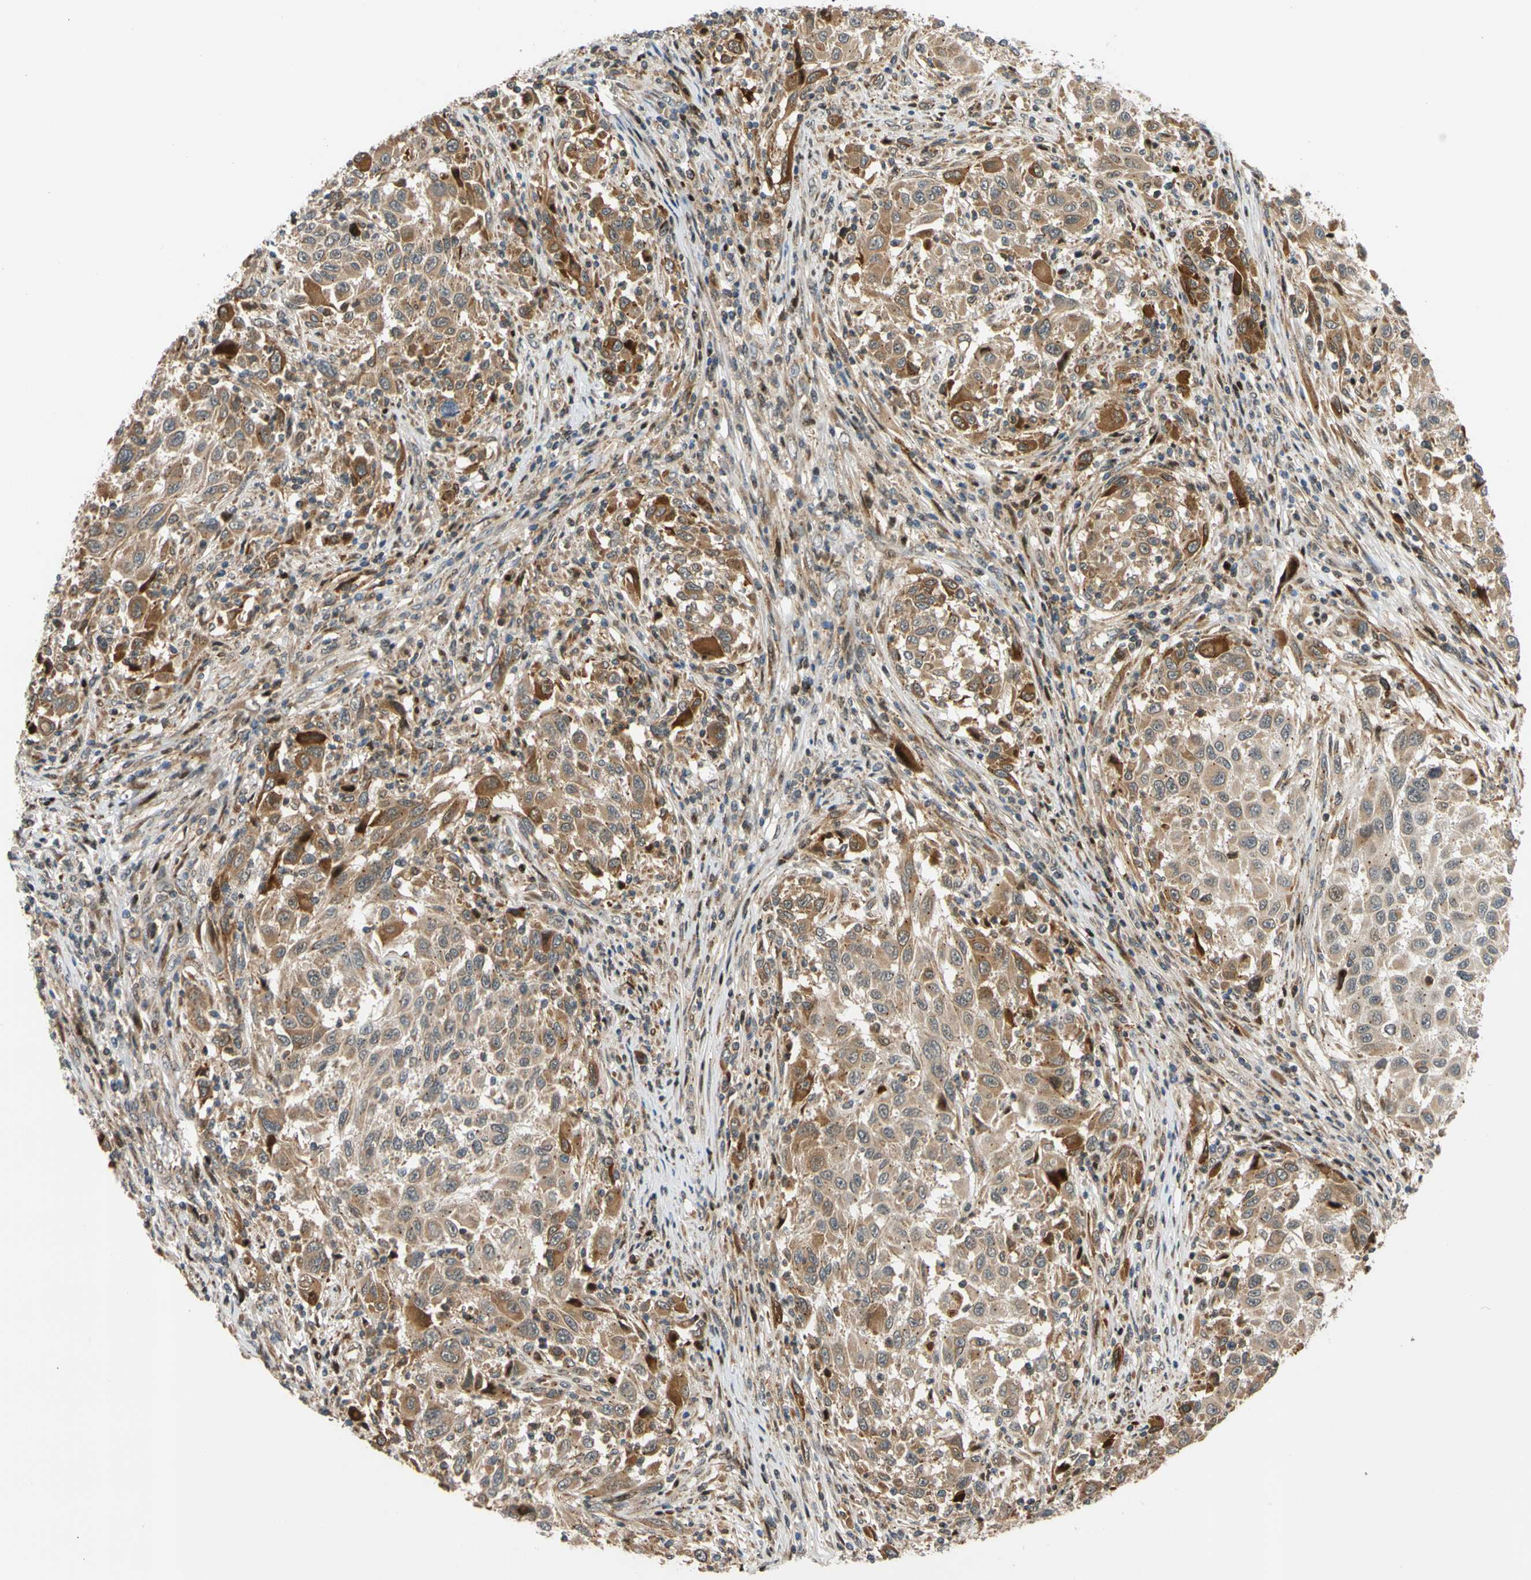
{"staining": {"intensity": "moderate", "quantity": ">75%", "location": "cytoplasmic/membranous"}, "tissue": "melanoma", "cell_type": "Tumor cells", "image_type": "cancer", "snomed": [{"axis": "morphology", "description": "Malignant melanoma, Metastatic site"}, {"axis": "topography", "description": "Lymph node"}], "caption": "Malignant melanoma (metastatic site) was stained to show a protein in brown. There is medium levels of moderate cytoplasmic/membranous expression in about >75% of tumor cells. (IHC, brightfield microscopy, high magnification).", "gene": "IP6K2", "patient": {"sex": "male", "age": 61}}